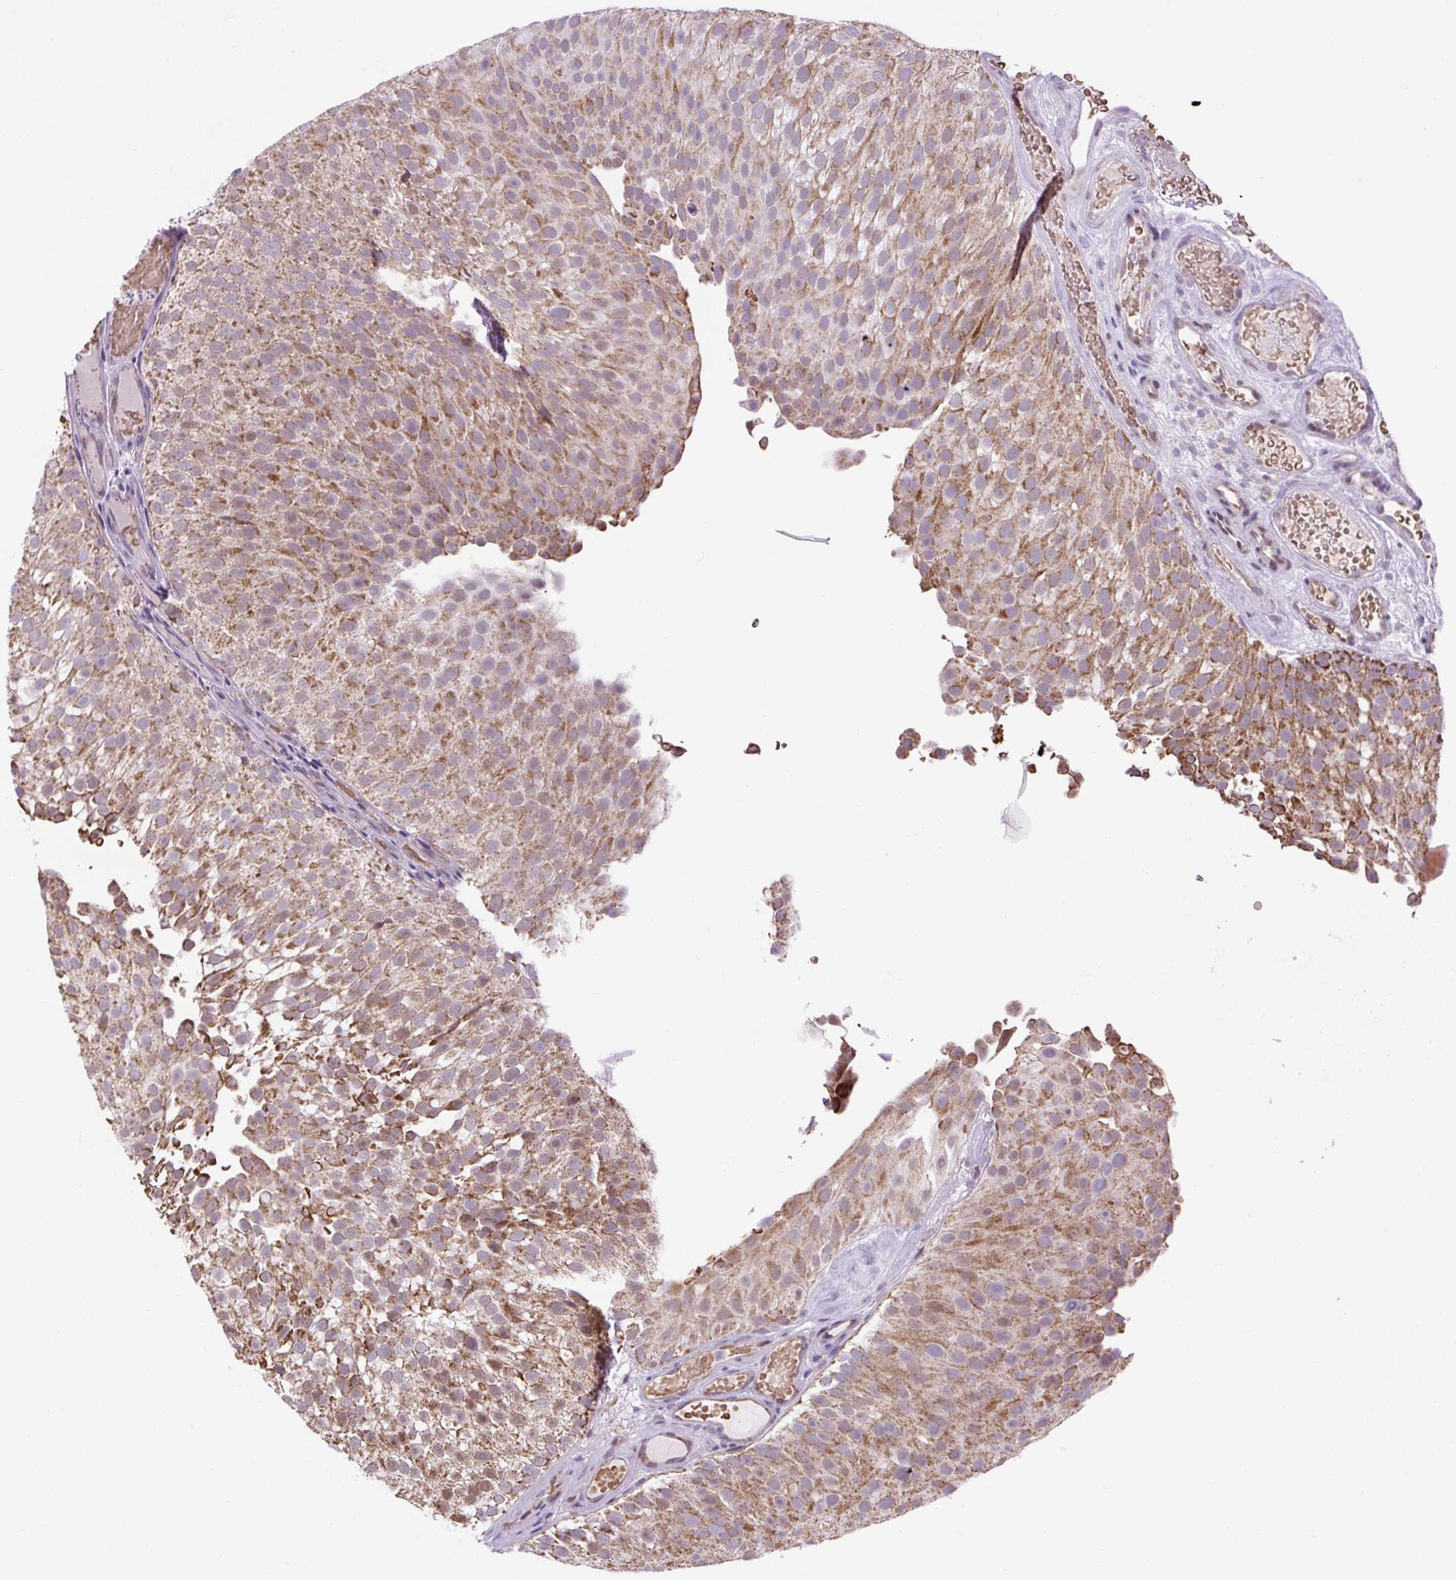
{"staining": {"intensity": "moderate", "quantity": ">75%", "location": "cytoplasmic/membranous"}, "tissue": "urothelial cancer", "cell_type": "Tumor cells", "image_type": "cancer", "snomed": [{"axis": "morphology", "description": "Urothelial carcinoma, Low grade"}, {"axis": "topography", "description": "Urinary bladder"}], "caption": "Immunohistochemistry (IHC) micrograph of neoplastic tissue: human urothelial cancer stained using immunohistochemistry (IHC) exhibits medium levels of moderate protein expression localized specifically in the cytoplasmic/membranous of tumor cells, appearing as a cytoplasmic/membranous brown color.", "gene": "SCO2", "patient": {"sex": "male", "age": 78}}